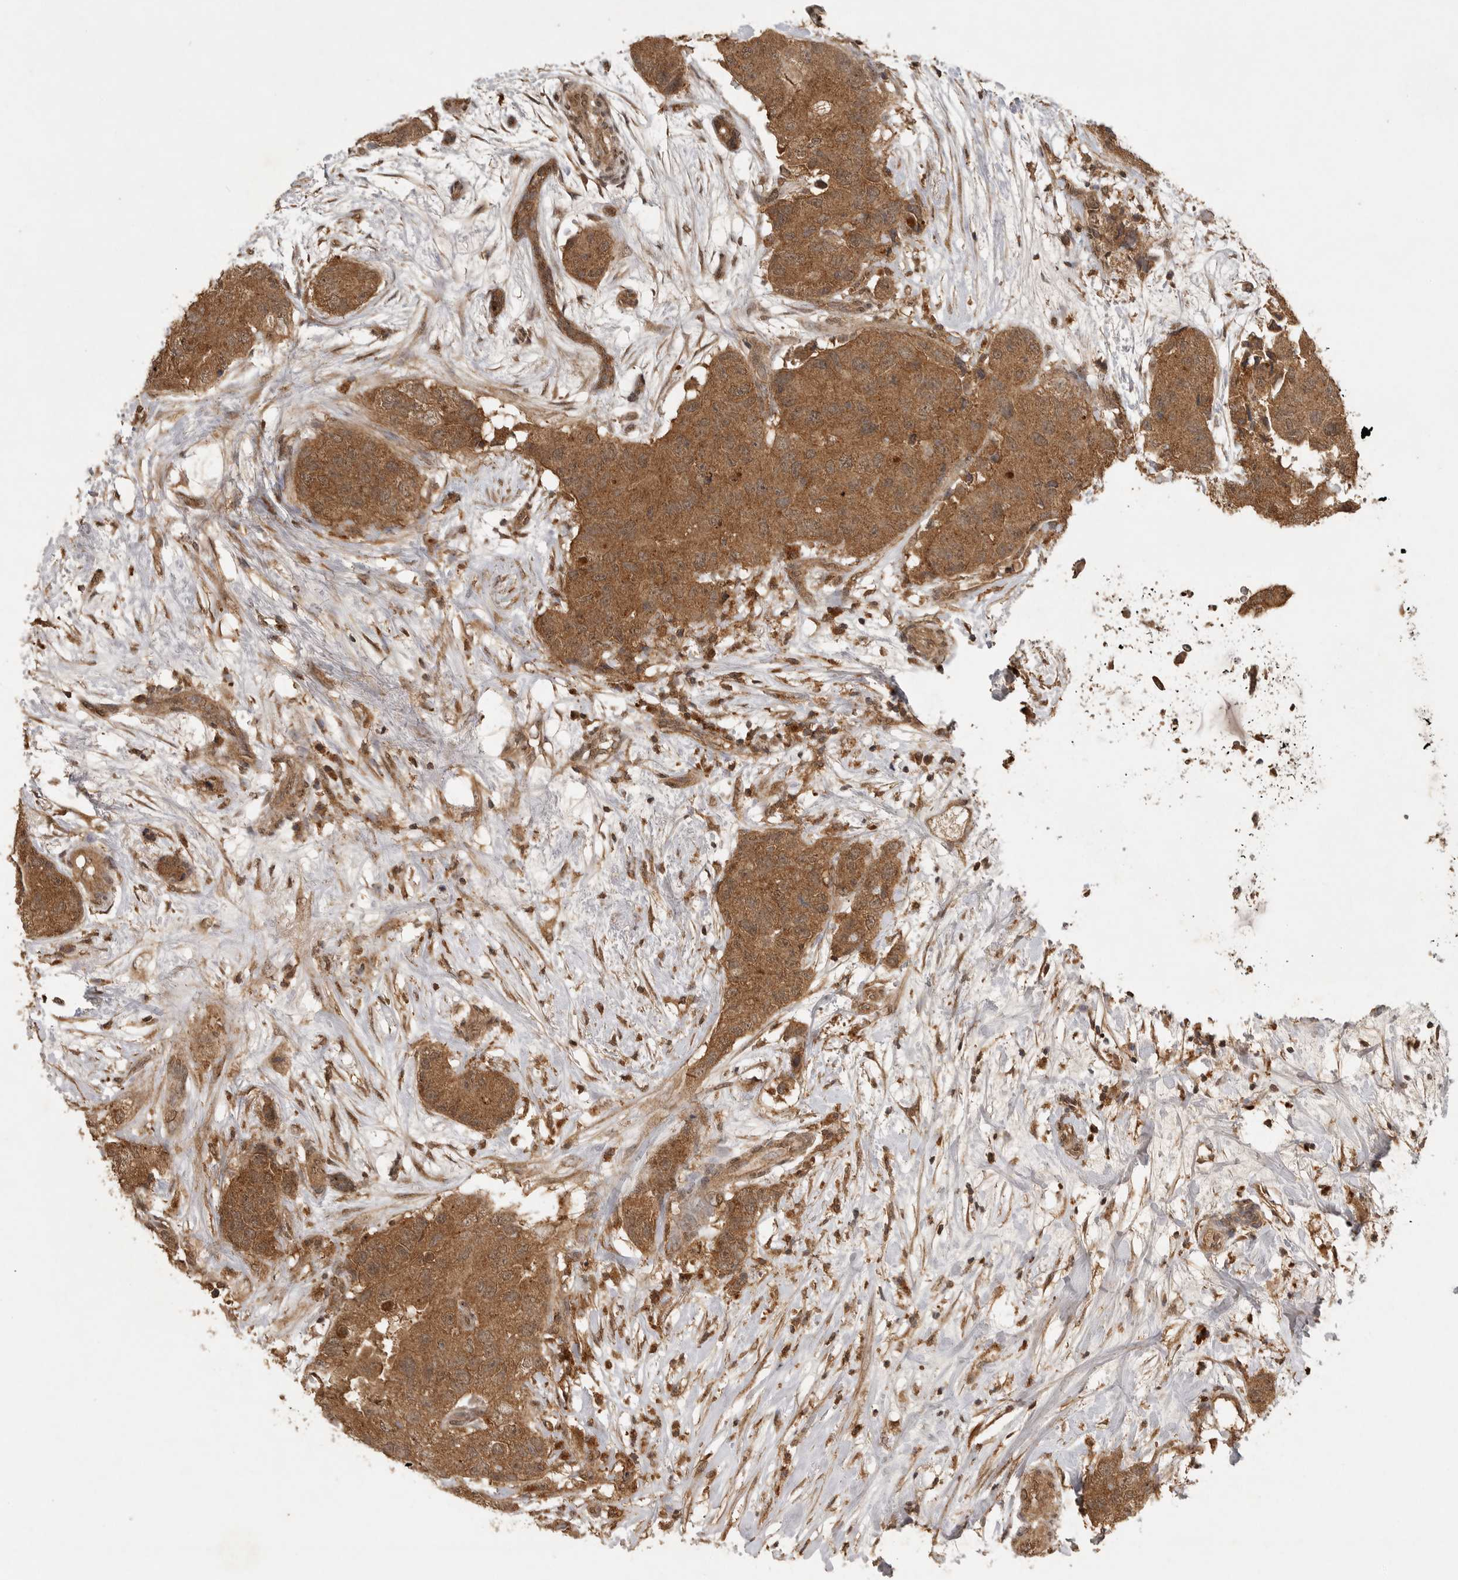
{"staining": {"intensity": "moderate", "quantity": ">75%", "location": "cytoplasmic/membranous"}, "tissue": "breast cancer", "cell_type": "Tumor cells", "image_type": "cancer", "snomed": [{"axis": "morphology", "description": "Duct carcinoma"}, {"axis": "topography", "description": "Breast"}], "caption": "Brown immunohistochemical staining in human breast invasive ductal carcinoma reveals moderate cytoplasmic/membranous staining in approximately >75% of tumor cells.", "gene": "ICOSLG", "patient": {"sex": "female", "age": 62}}